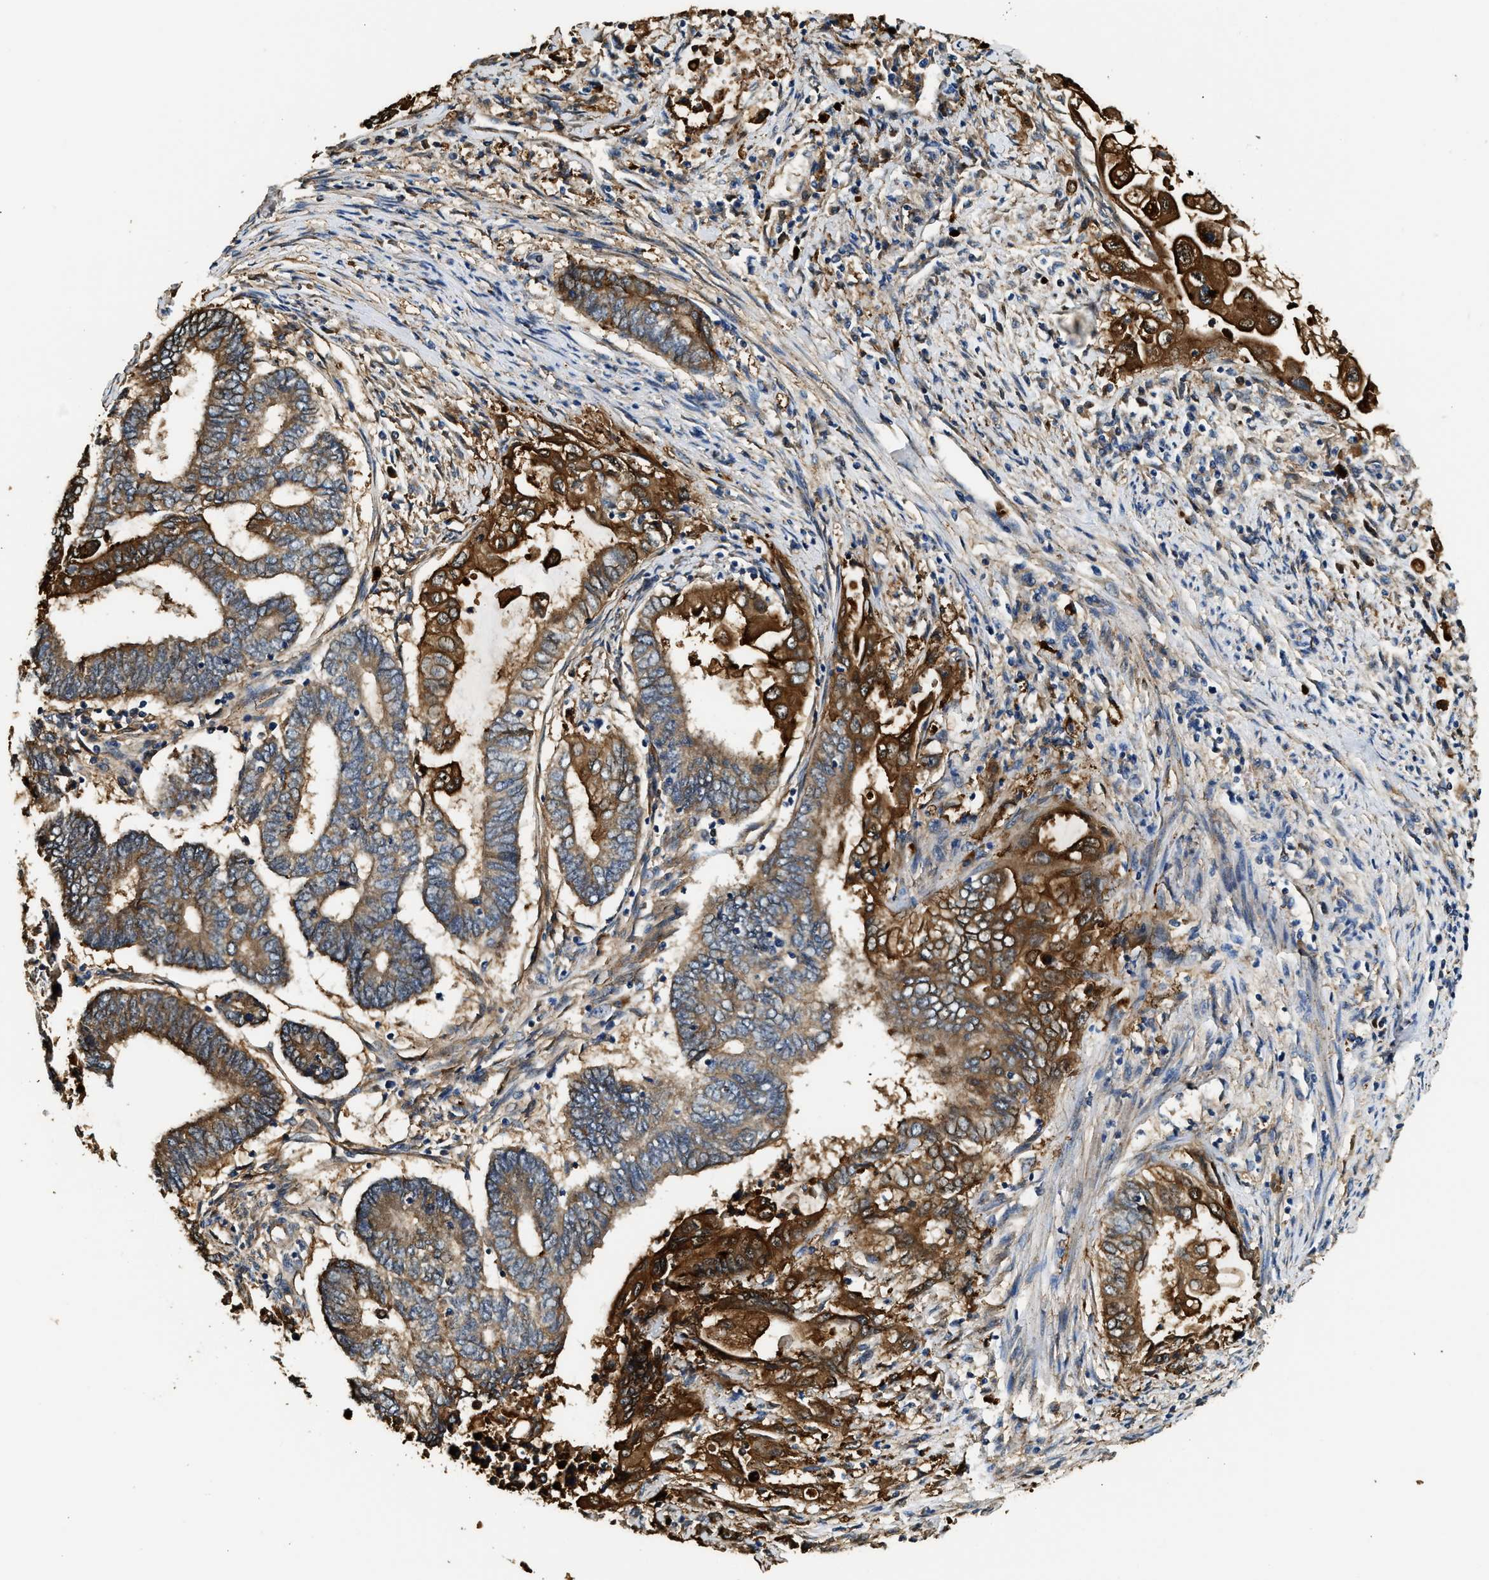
{"staining": {"intensity": "strong", "quantity": "<25%", "location": "cytoplasmic/membranous"}, "tissue": "endometrial cancer", "cell_type": "Tumor cells", "image_type": "cancer", "snomed": [{"axis": "morphology", "description": "Adenocarcinoma, NOS"}, {"axis": "topography", "description": "Uterus"}, {"axis": "topography", "description": "Endometrium"}], "caption": "Endometrial cancer (adenocarcinoma) stained with IHC exhibits strong cytoplasmic/membranous staining in about <25% of tumor cells. (DAB (3,3'-diaminobenzidine) = brown stain, brightfield microscopy at high magnification).", "gene": "ANXA3", "patient": {"sex": "female", "age": 70}}